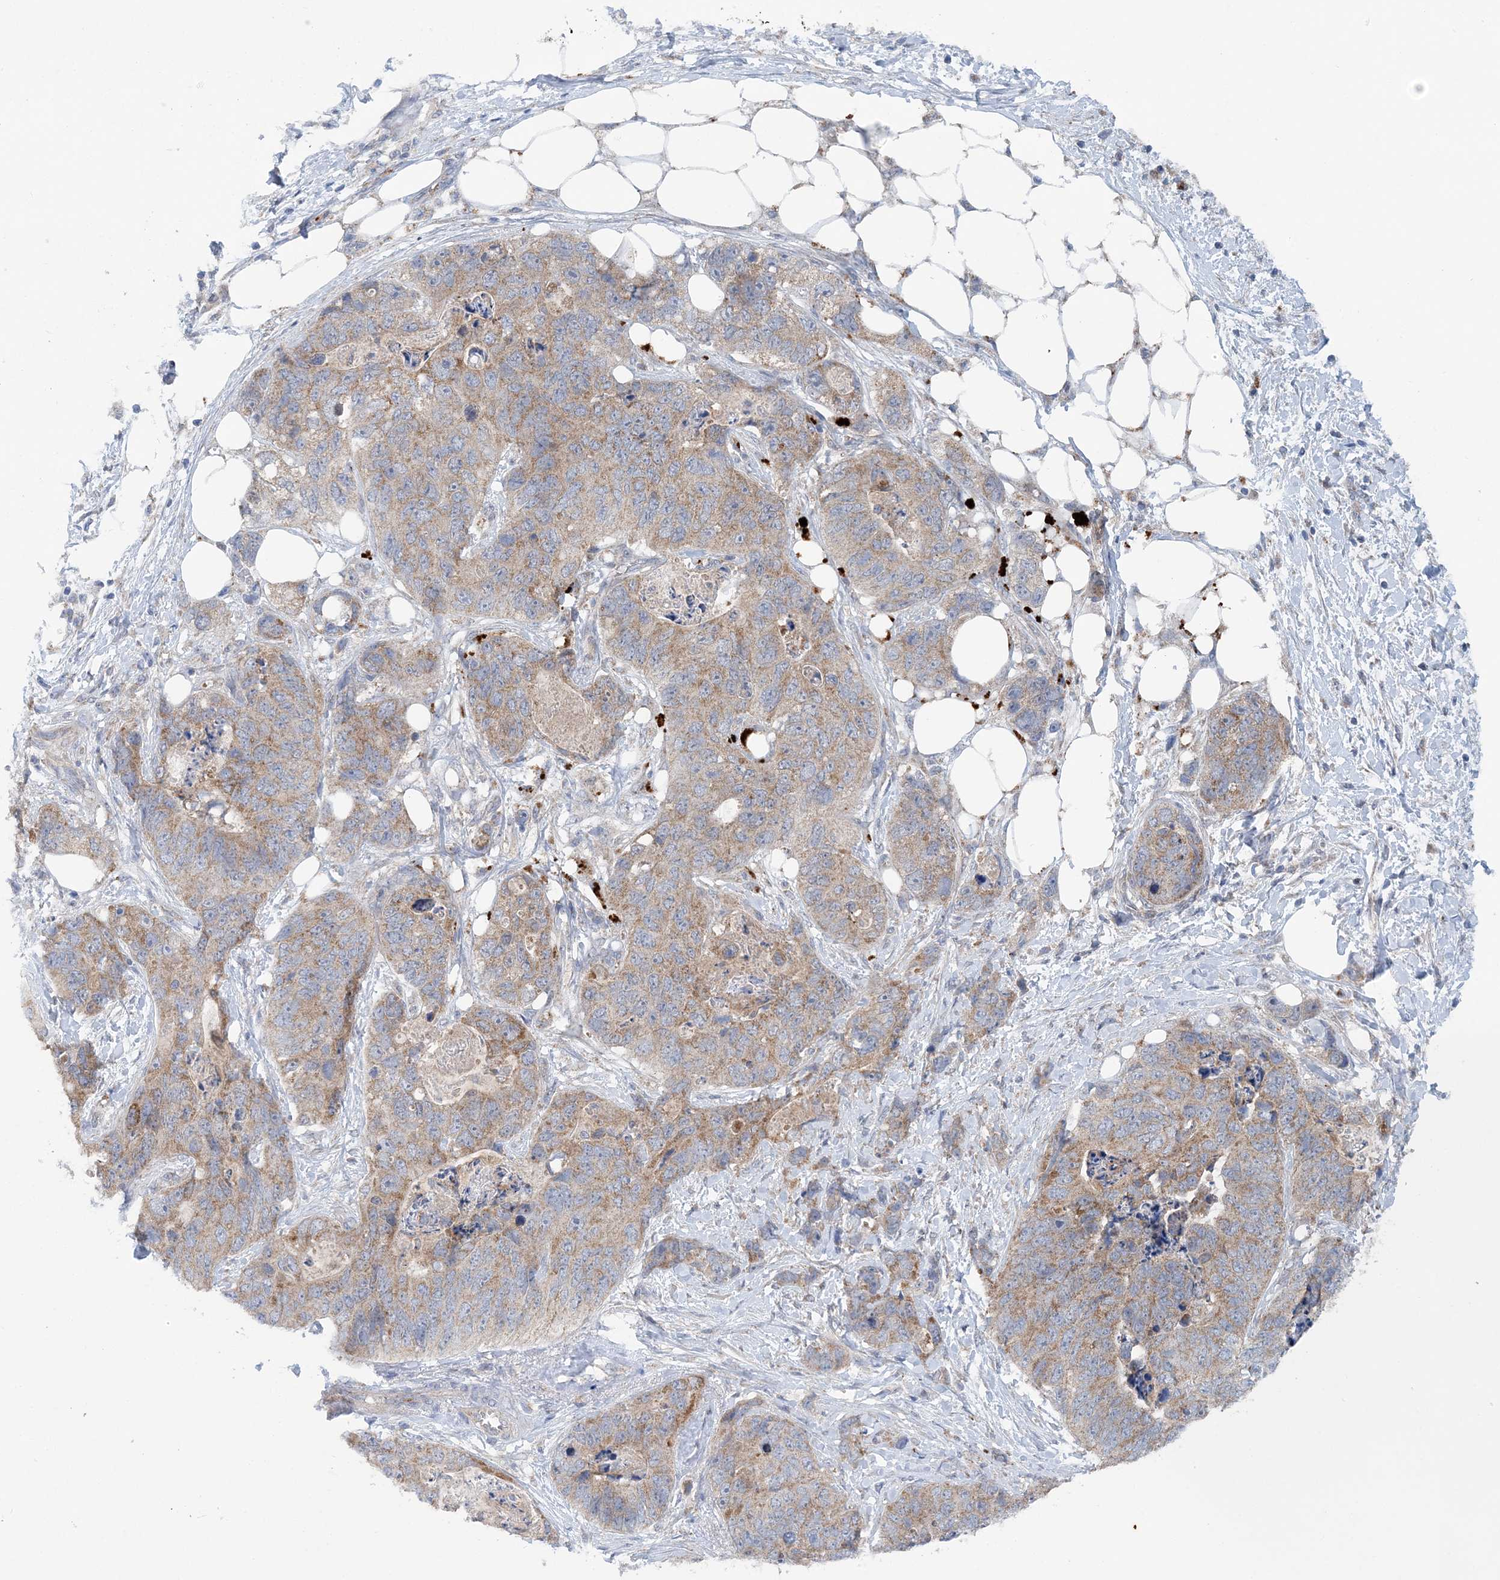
{"staining": {"intensity": "moderate", "quantity": ">75%", "location": "cytoplasmic/membranous"}, "tissue": "stomach cancer", "cell_type": "Tumor cells", "image_type": "cancer", "snomed": [{"axis": "morphology", "description": "Adenocarcinoma, NOS"}, {"axis": "topography", "description": "Stomach"}], "caption": "The immunohistochemical stain labels moderate cytoplasmic/membranous positivity in tumor cells of stomach cancer (adenocarcinoma) tissue. Using DAB (3,3'-diaminobenzidine) (brown) and hematoxylin (blue) stains, captured at high magnification using brightfield microscopy.", "gene": "COPE", "patient": {"sex": "female", "age": 89}}